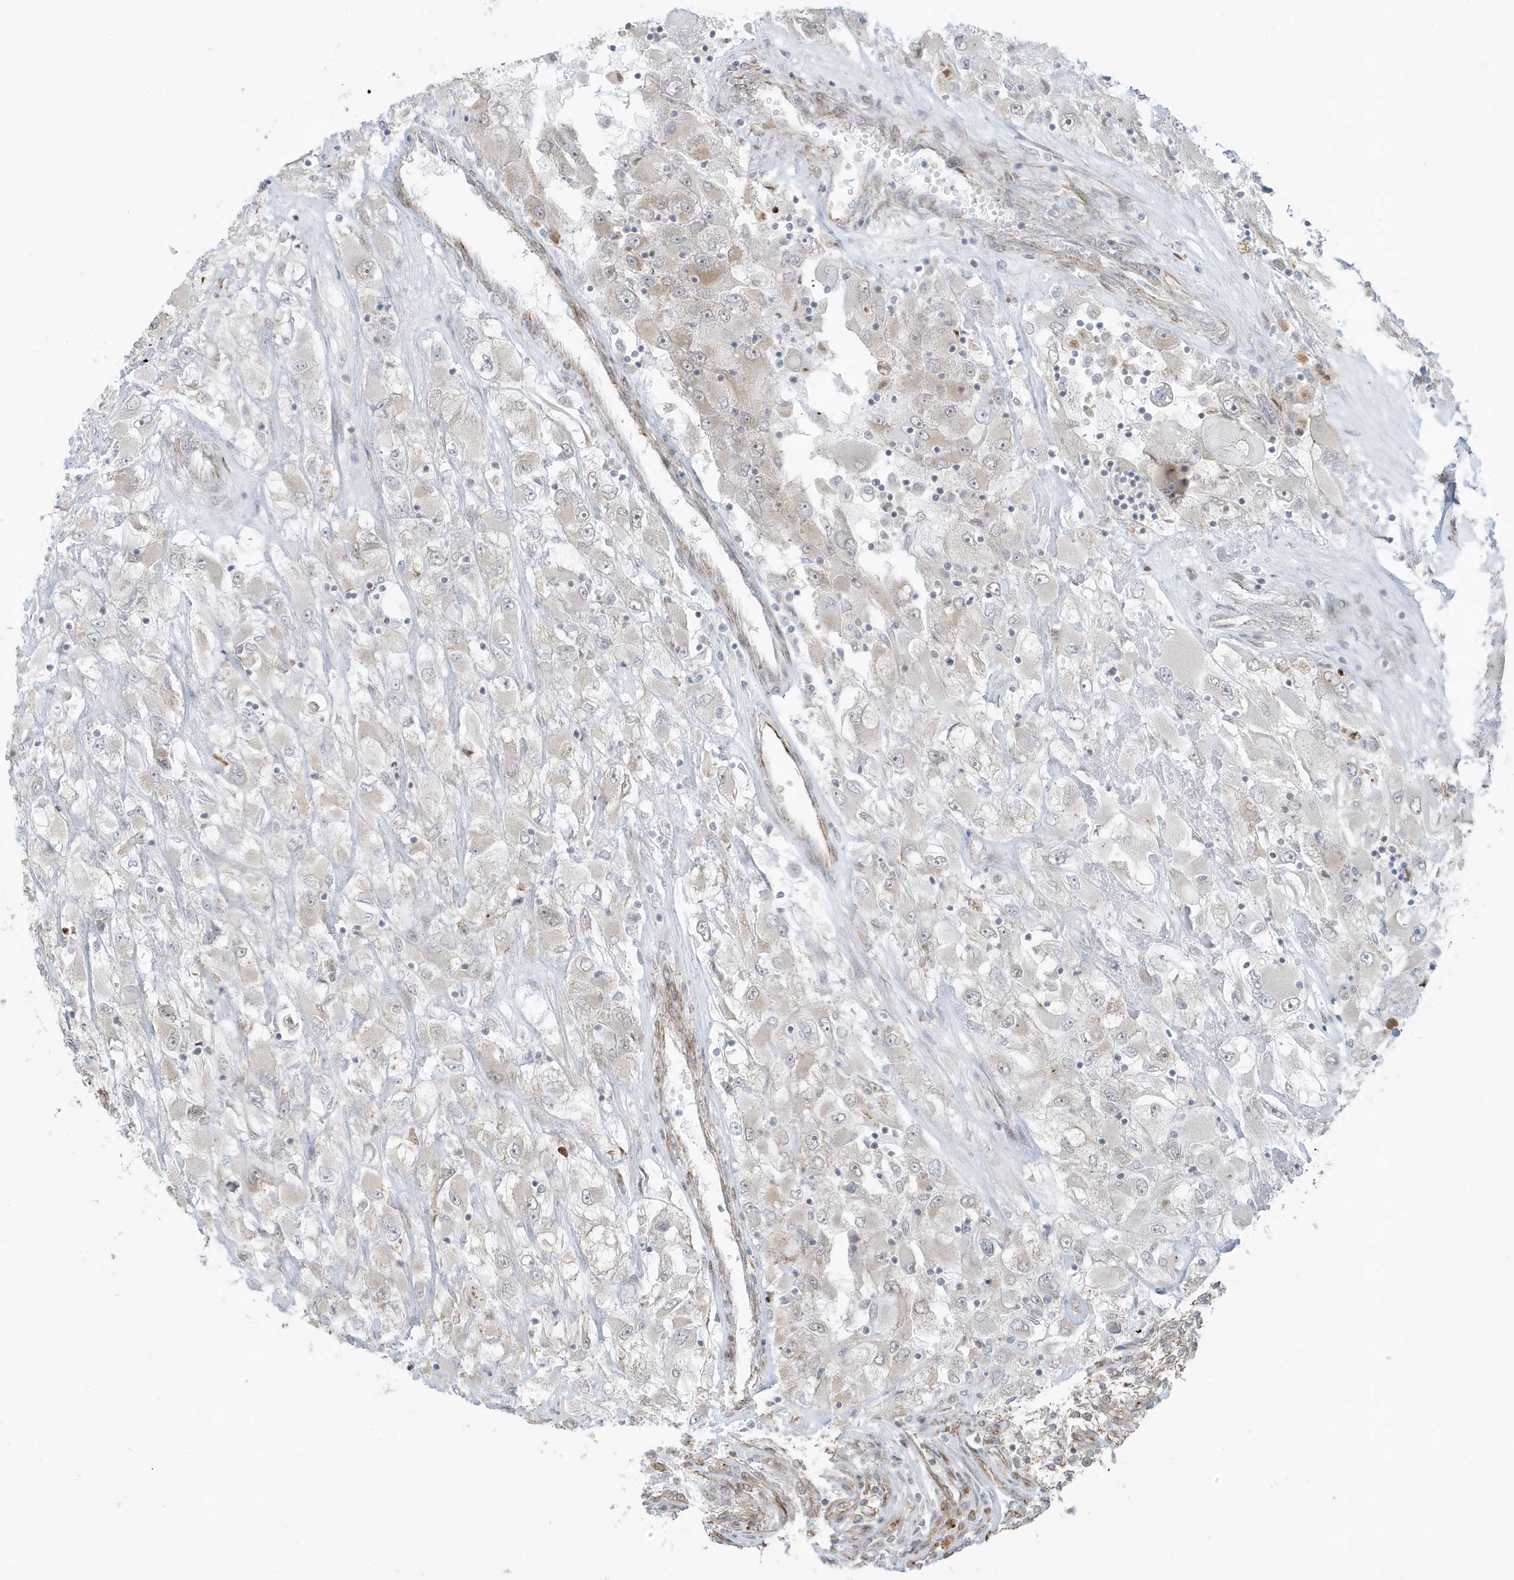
{"staining": {"intensity": "negative", "quantity": "none", "location": "none"}, "tissue": "renal cancer", "cell_type": "Tumor cells", "image_type": "cancer", "snomed": [{"axis": "morphology", "description": "Adenocarcinoma, NOS"}, {"axis": "topography", "description": "Kidney"}], "caption": "The immunohistochemistry (IHC) image has no significant positivity in tumor cells of adenocarcinoma (renal) tissue.", "gene": "CHCHD4", "patient": {"sex": "female", "age": 52}}